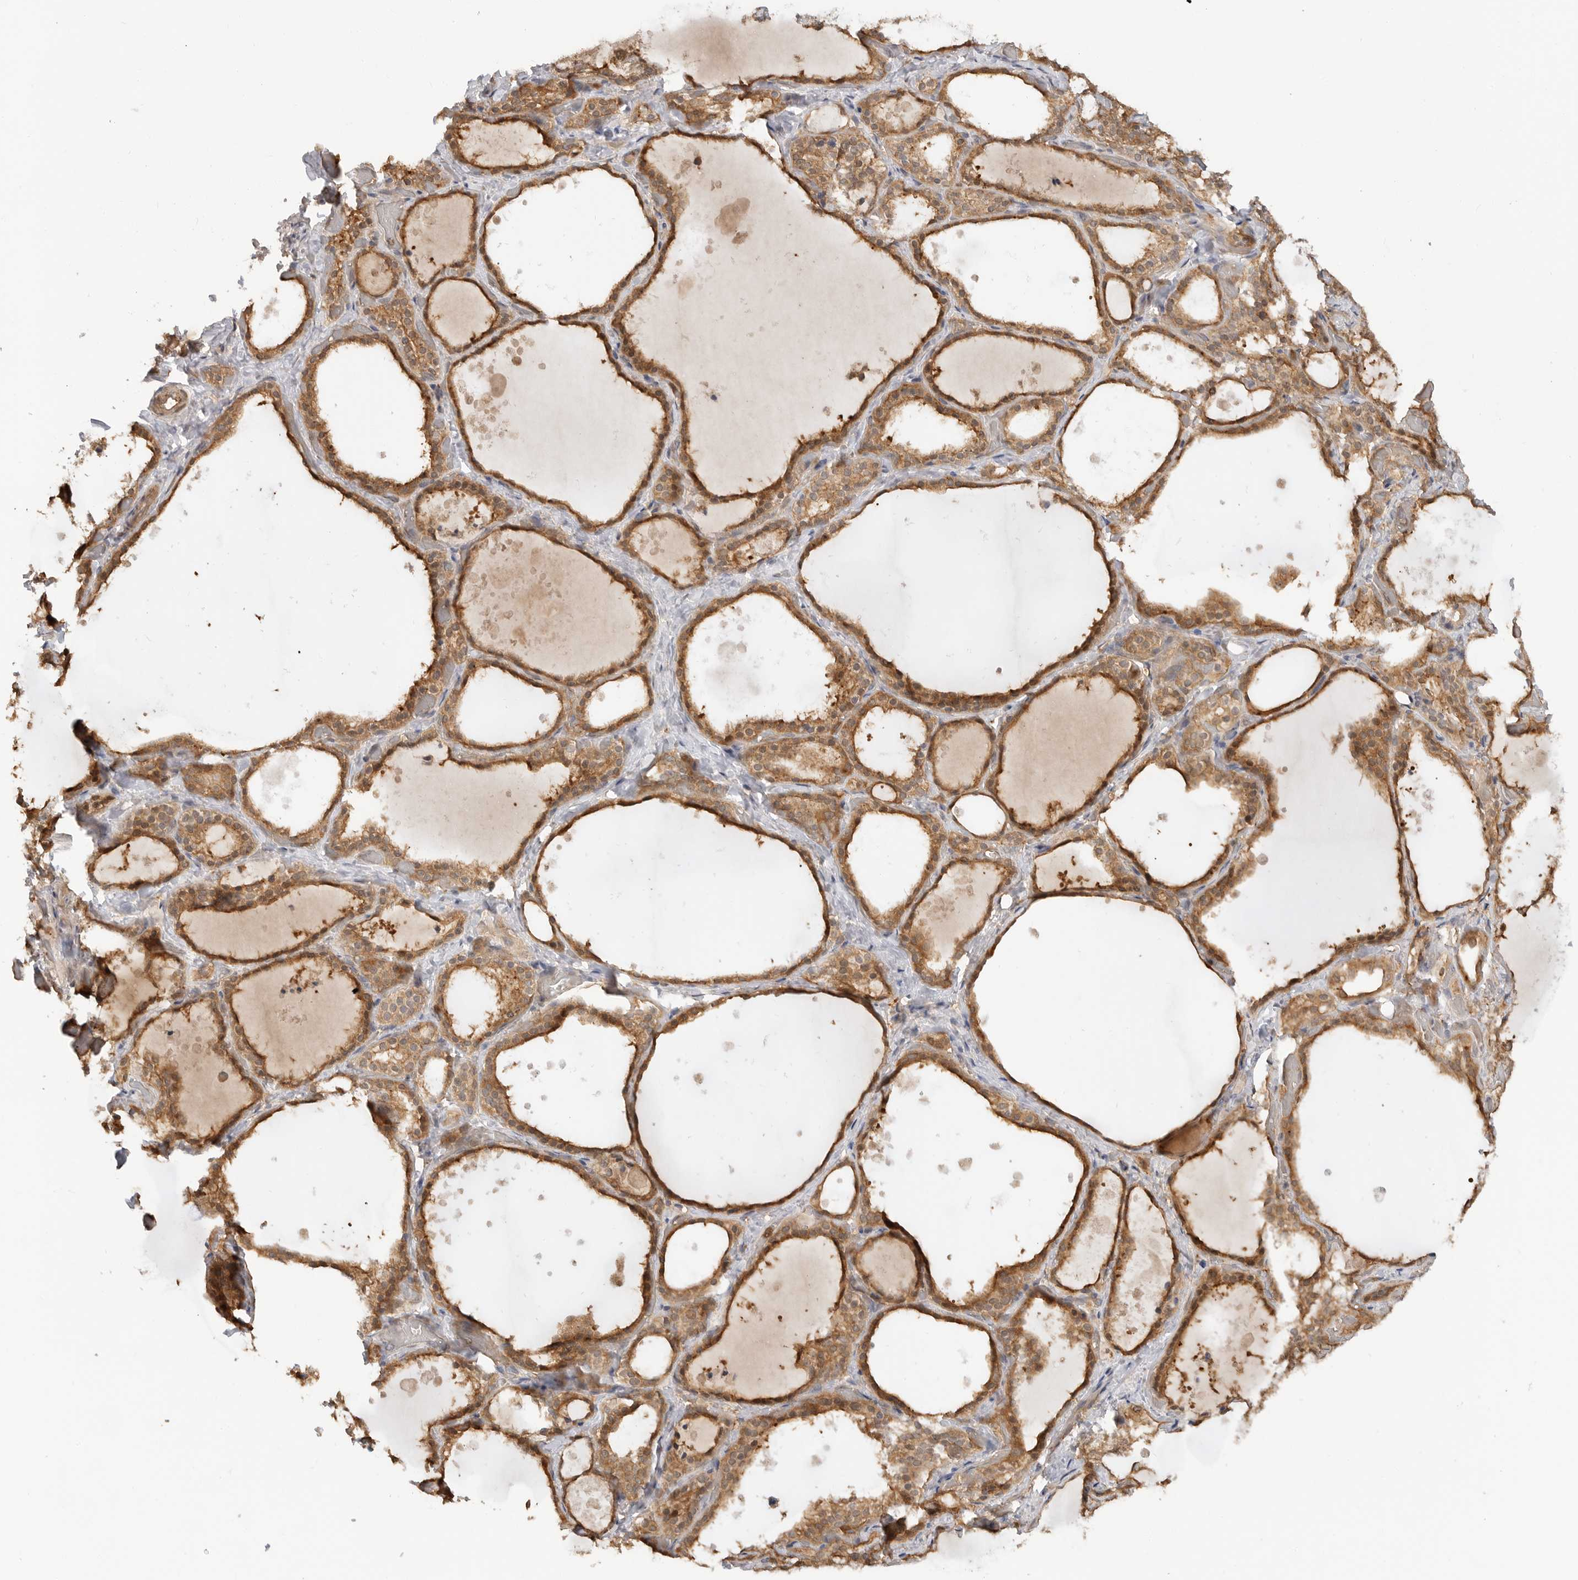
{"staining": {"intensity": "moderate", "quantity": ">75%", "location": "cytoplasmic/membranous"}, "tissue": "thyroid gland", "cell_type": "Glandular cells", "image_type": "normal", "snomed": [{"axis": "morphology", "description": "Normal tissue, NOS"}, {"axis": "topography", "description": "Thyroid gland"}], "caption": "Immunohistochemistry (IHC) micrograph of unremarkable human thyroid gland stained for a protein (brown), which demonstrates medium levels of moderate cytoplasmic/membranous expression in approximately >75% of glandular cells.", "gene": "CLDN12", "patient": {"sex": "female", "age": 44}}